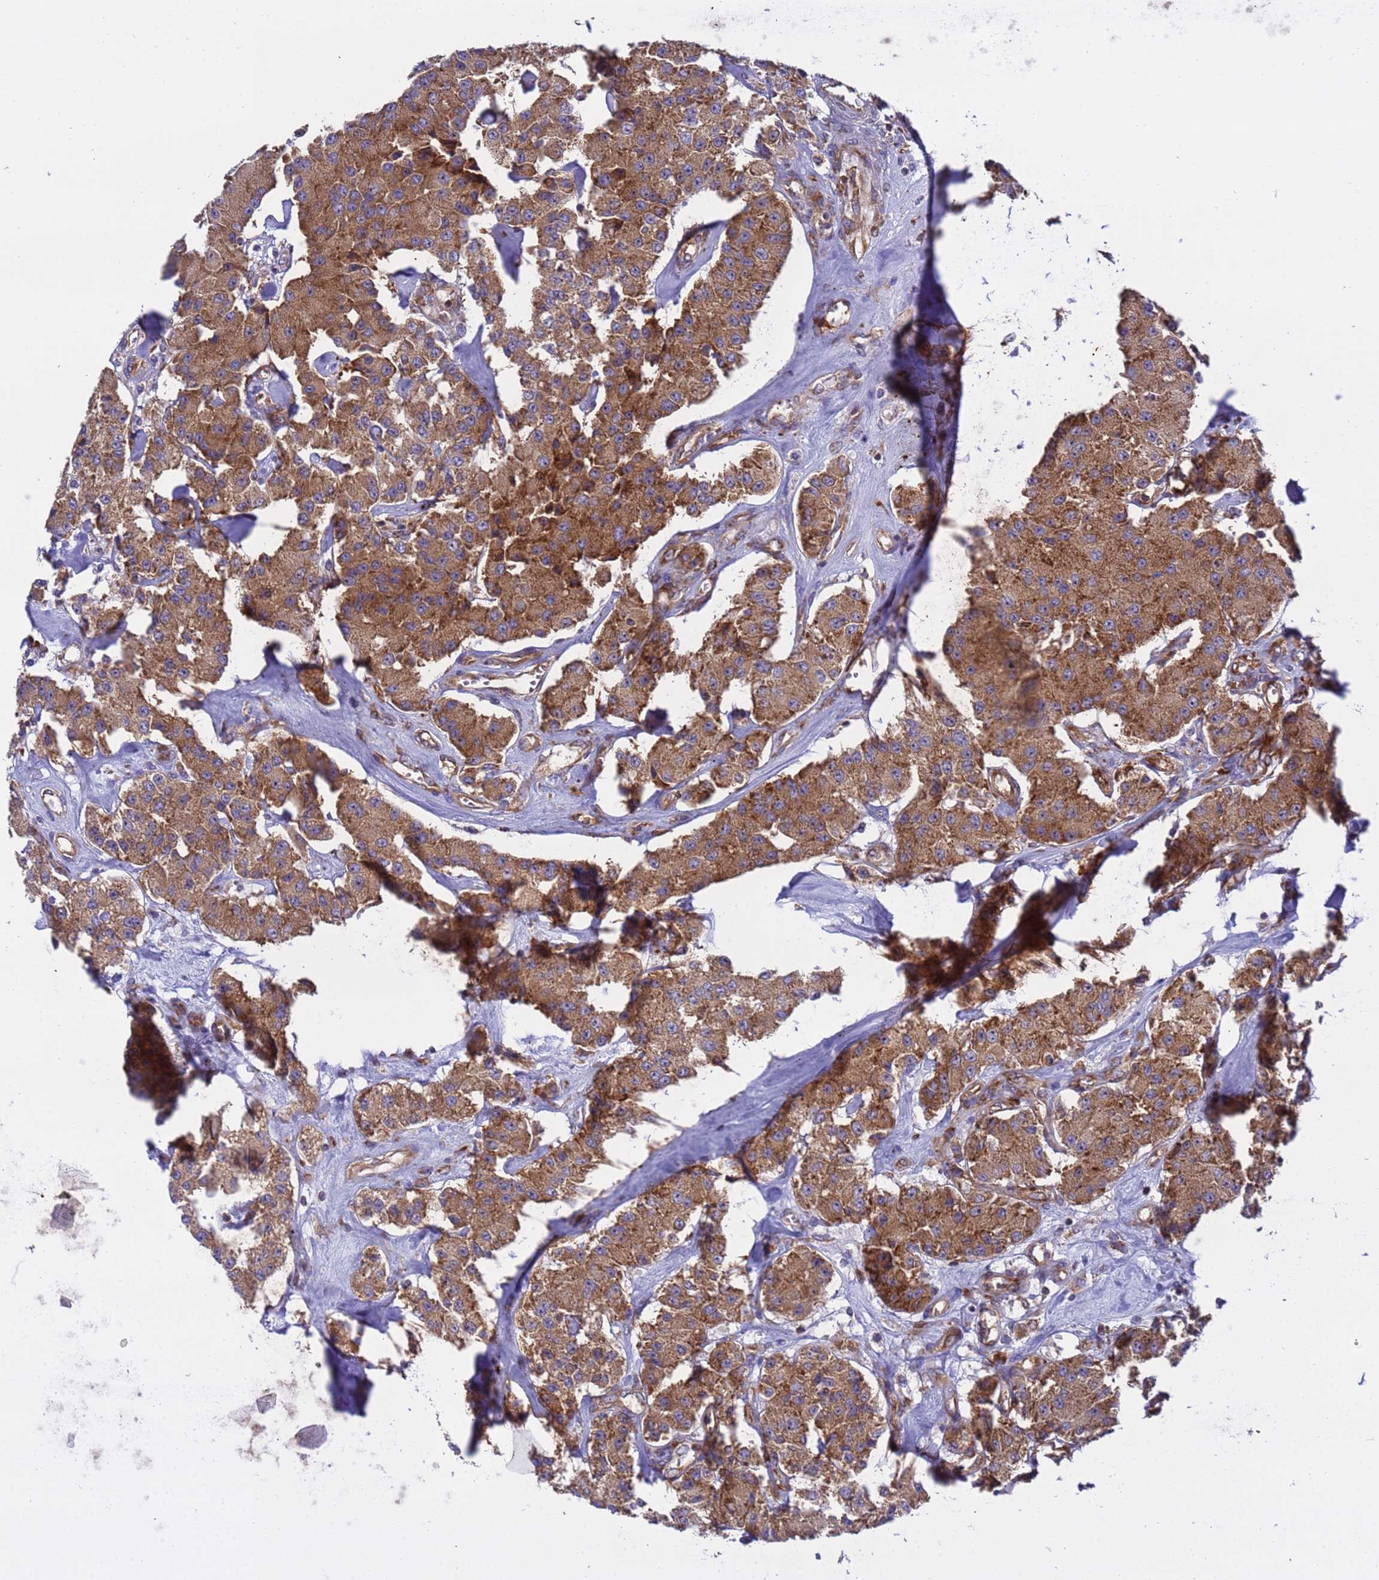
{"staining": {"intensity": "moderate", "quantity": ">75%", "location": "cytoplasmic/membranous"}, "tissue": "carcinoid", "cell_type": "Tumor cells", "image_type": "cancer", "snomed": [{"axis": "morphology", "description": "Carcinoid, malignant, NOS"}, {"axis": "topography", "description": "Pancreas"}], "caption": "This image exhibits carcinoid stained with immunohistochemistry (IHC) to label a protein in brown. The cytoplasmic/membranous of tumor cells show moderate positivity for the protein. Nuclei are counter-stained blue.", "gene": "RPL36", "patient": {"sex": "male", "age": 41}}